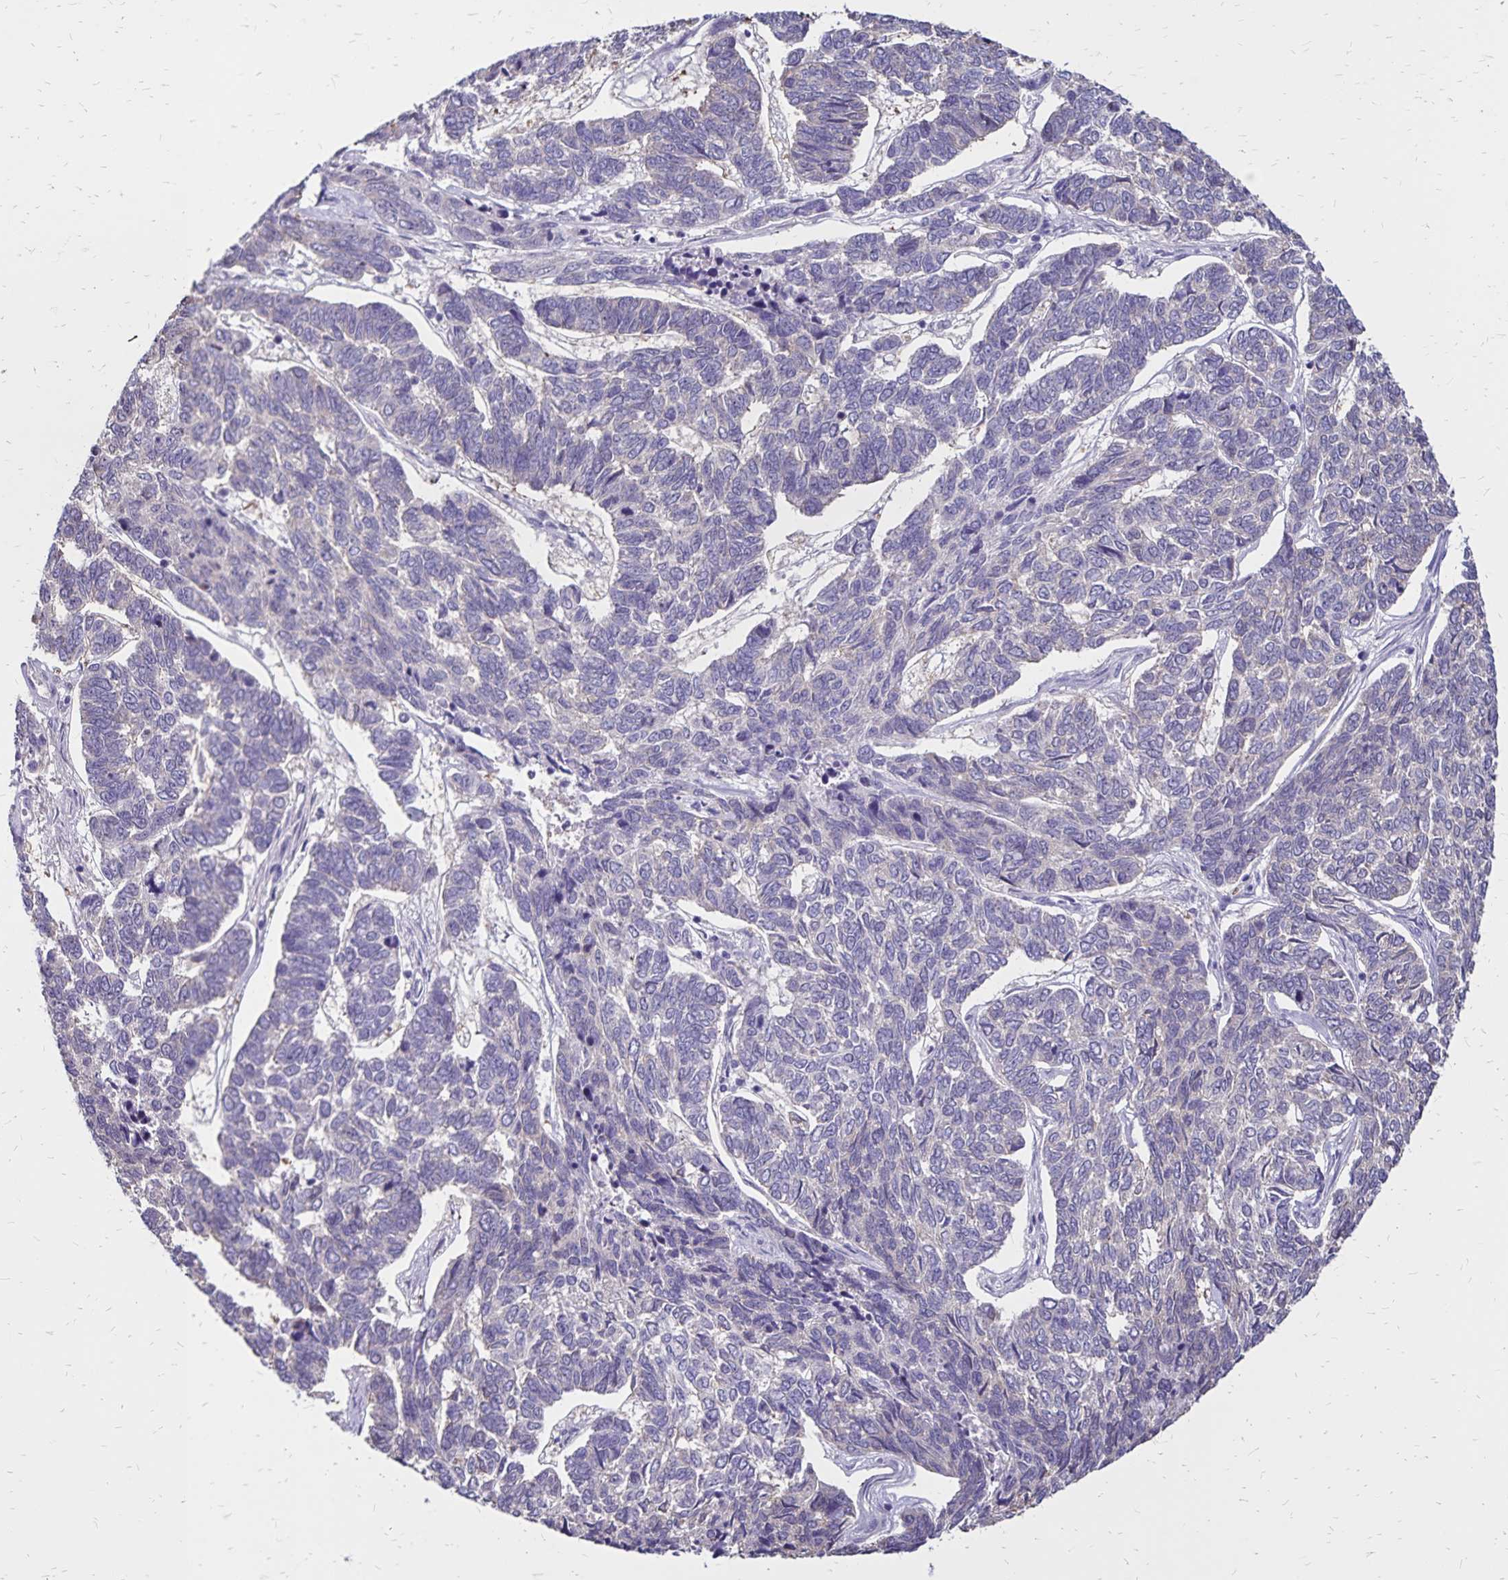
{"staining": {"intensity": "negative", "quantity": "none", "location": "none"}, "tissue": "skin cancer", "cell_type": "Tumor cells", "image_type": "cancer", "snomed": [{"axis": "morphology", "description": "Basal cell carcinoma"}, {"axis": "topography", "description": "Skin"}], "caption": "IHC micrograph of neoplastic tissue: human skin cancer stained with DAB (3,3'-diaminobenzidine) demonstrates no significant protein staining in tumor cells. (Stains: DAB (3,3'-diaminobenzidine) immunohistochemistry (IHC) with hematoxylin counter stain, Microscopy: brightfield microscopy at high magnification).", "gene": "SH3GL3", "patient": {"sex": "female", "age": 65}}